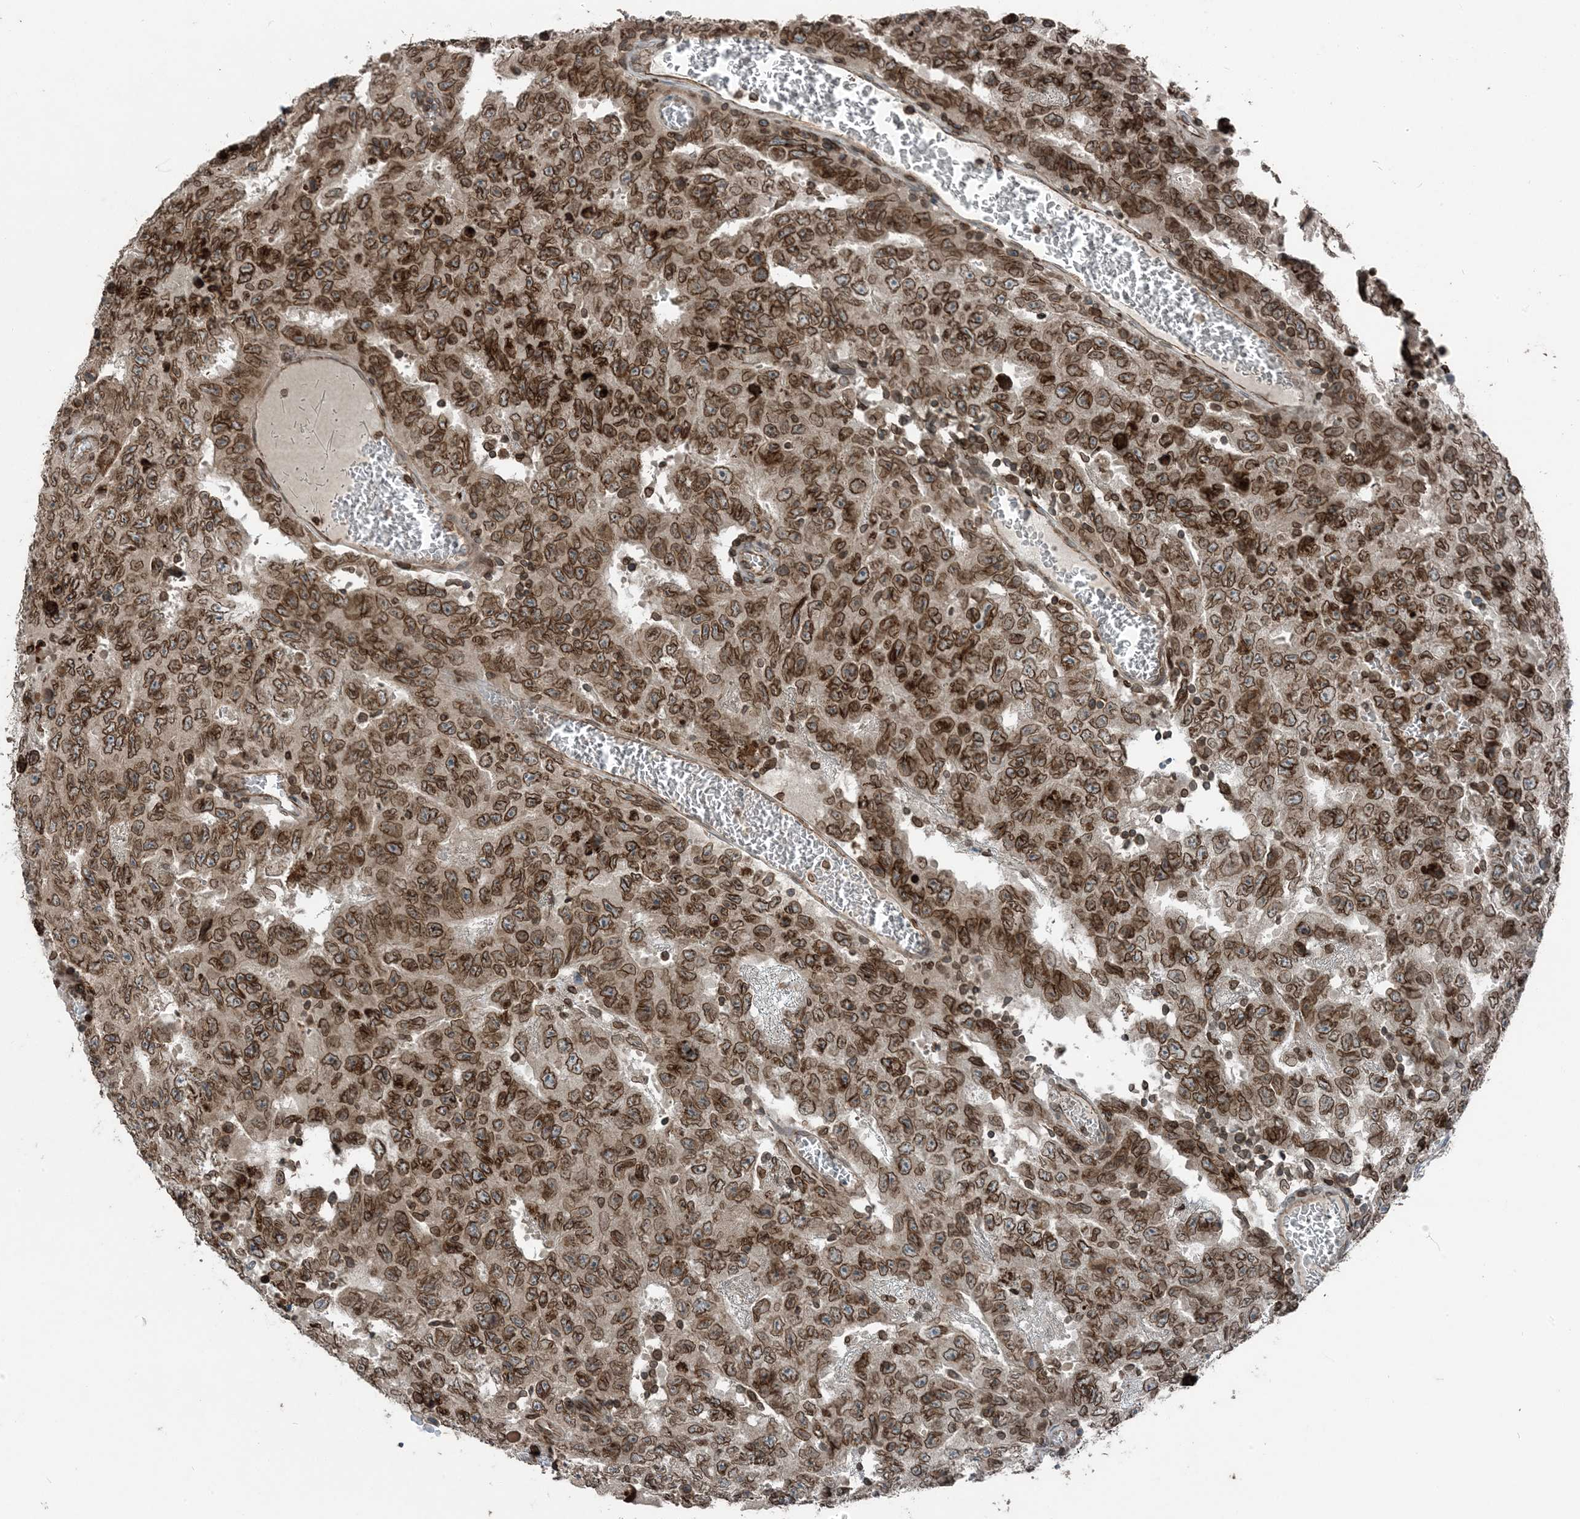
{"staining": {"intensity": "strong", "quantity": ">75%", "location": "cytoplasmic/membranous,nuclear"}, "tissue": "testis cancer", "cell_type": "Tumor cells", "image_type": "cancer", "snomed": [{"axis": "morphology", "description": "Carcinoma, Embryonal, NOS"}, {"axis": "topography", "description": "Testis"}], "caption": "The histopathology image demonstrates a brown stain indicating the presence of a protein in the cytoplasmic/membranous and nuclear of tumor cells in testis cancer (embryonal carcinoma). Immunohistochemistry (ihc) stains the protein in brown and the nuclei are stained blue.", "gene": "ZFAND2B", "patient": {"sex": "male", "age": 26}}